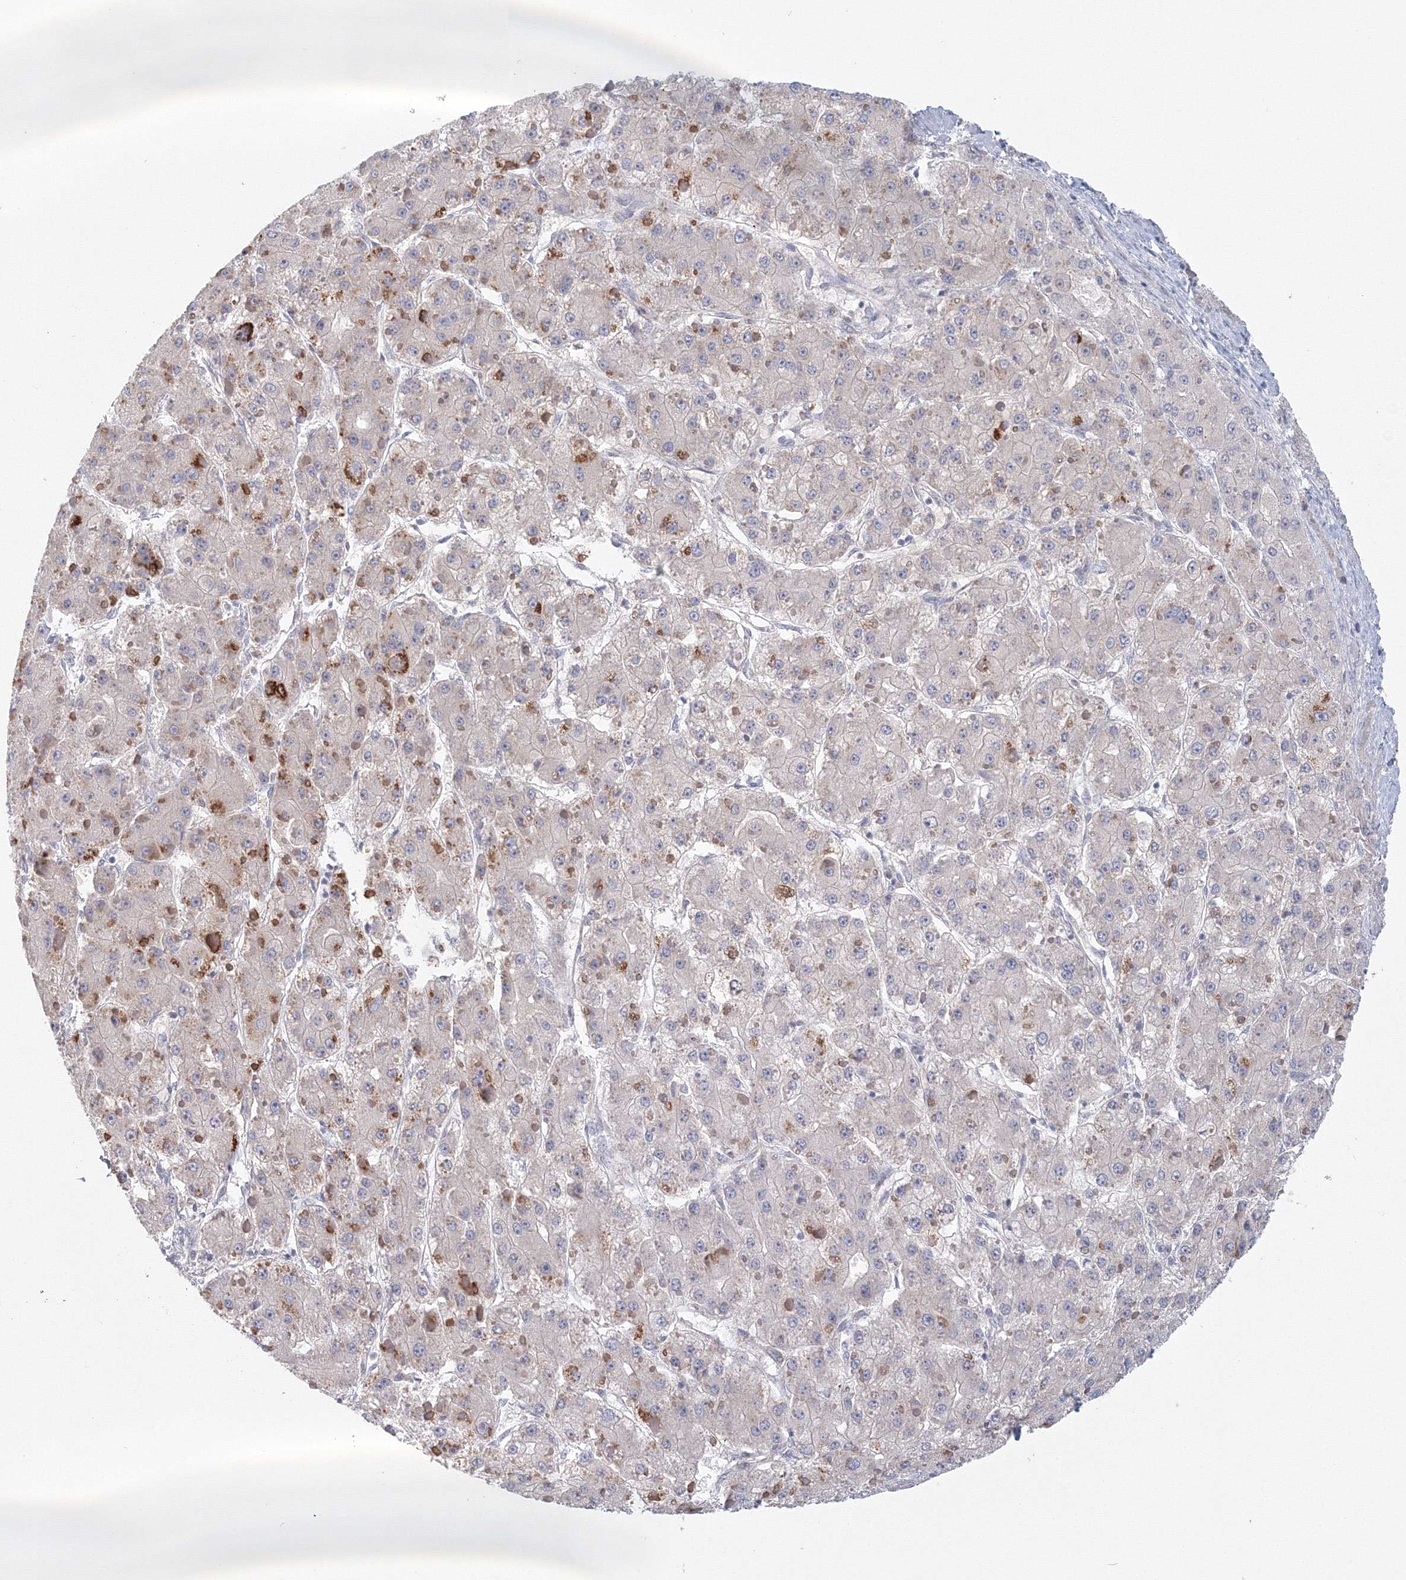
{"staining": {"intensity": "negative", "quantity": "none", "location": "none"}, "tissue": "liver cancer", "cell_type": "Tumor cells", "image_type": "cancer", "snomed": [{"axis": "morphology", "description": "Carcinoma, Hepatocellular, NOS"}, {"axis": "topography", "description": "Liver"}], "caption": "High magnification brightfield microscopy of hepatocellular carcinoma (liver) stained with DAB (brown) and counterstained with hematoxylin (blue): tumor cells show no significant expression.", "gene": "TACC2", "patient": {"sex": "female", "age": 73}}